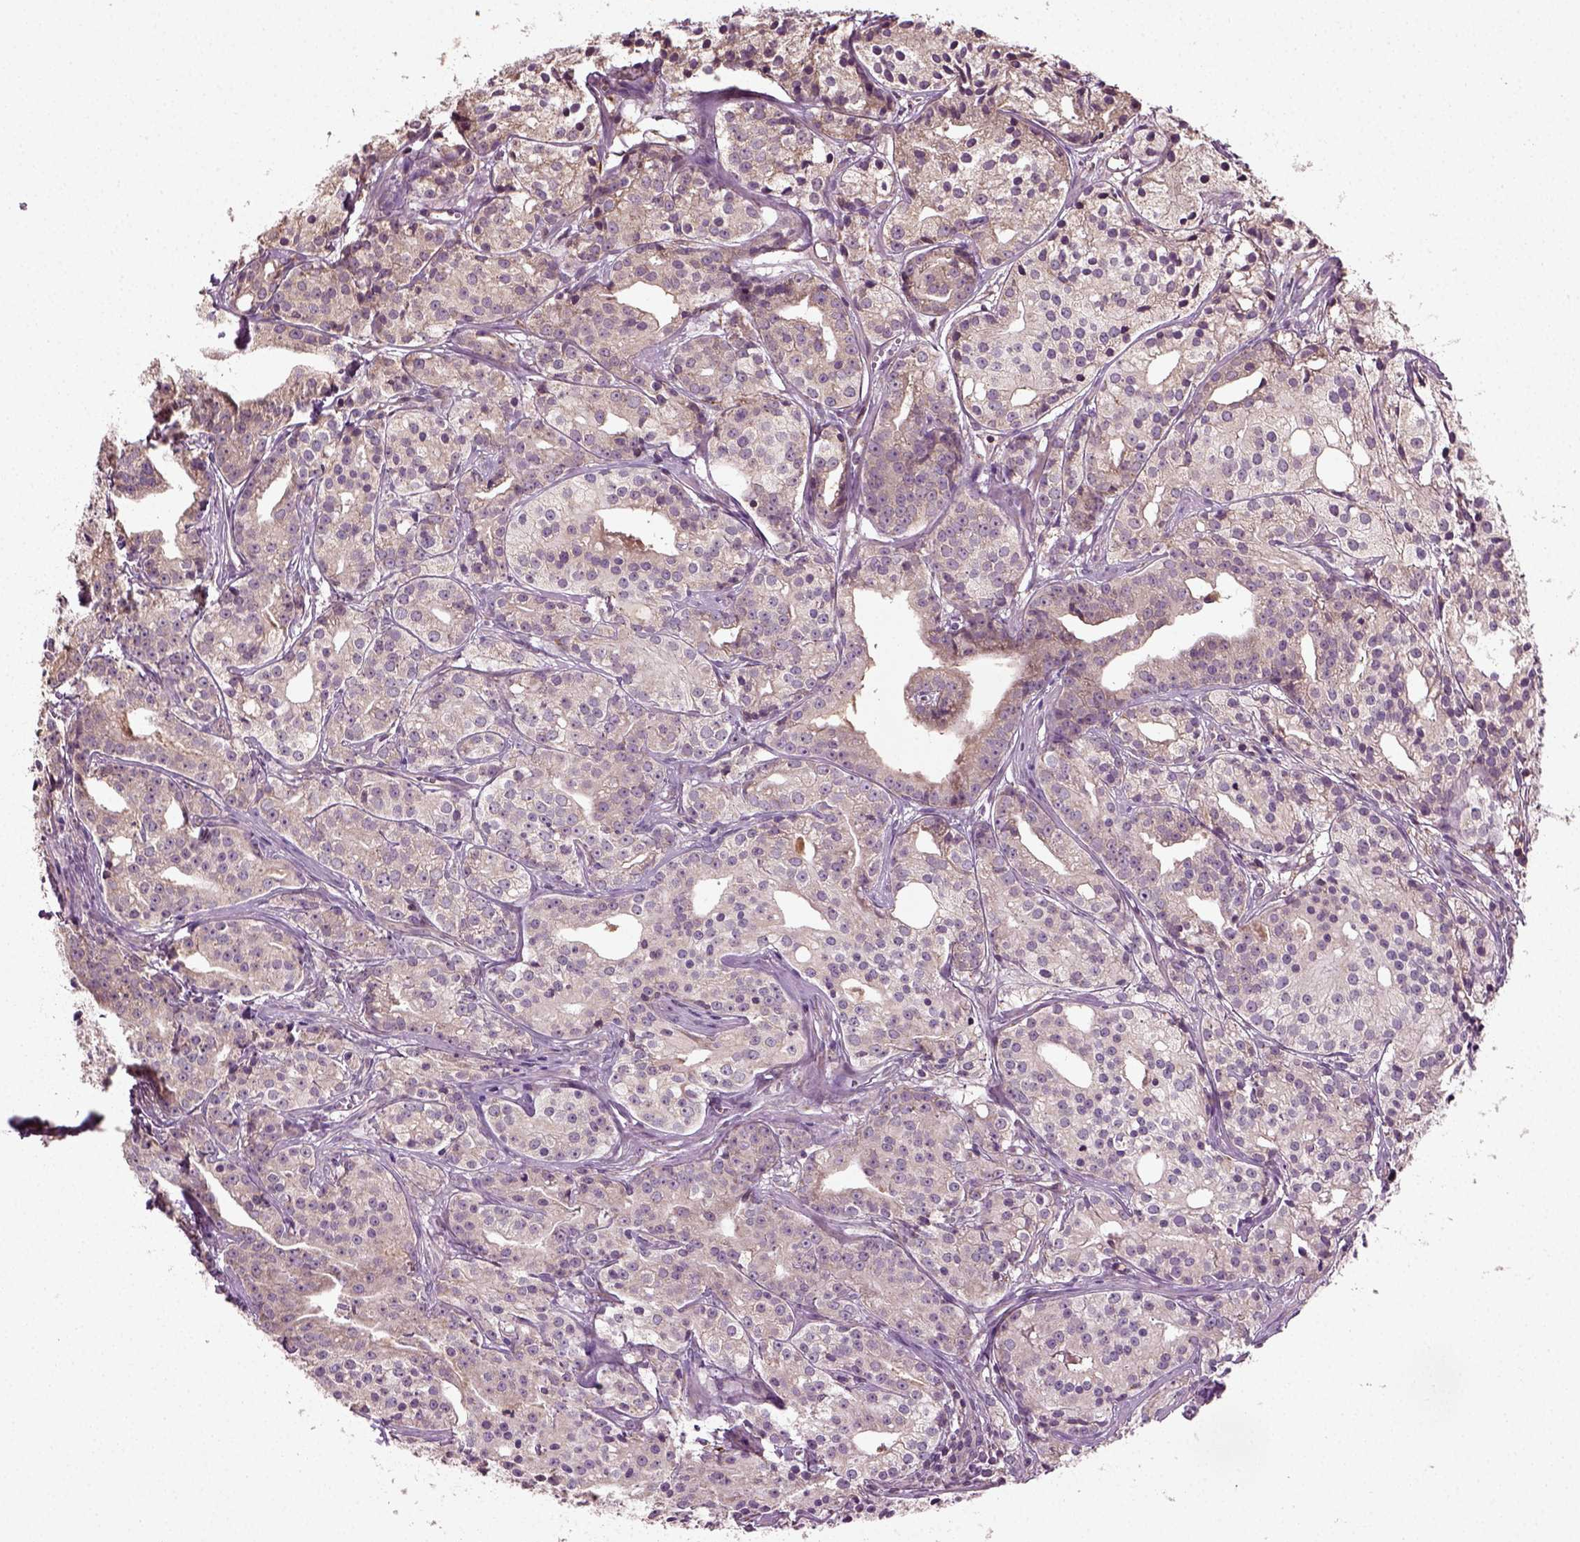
{"staining": {"intensity": "weak", "quantity": "25%-75%", "location": "cytoplasmic/membranous"}, "tissue": "prostate cancer", "cell_type": "Tumor cells", "image_type": "cancer", "snomed": [{"axis": "morphology", "description": "Adenocarcinoma, Medium grade"}, {"axis": "topography", "description": "Prostate"}], "caption": "Prostate medium-grade adenocarcinoma stained for a protein displays weak cytoplasmic/membranous positivity in tumor cells.", "gene": "ERV3-1", "patient": {"sex": "male", "age": 74}}